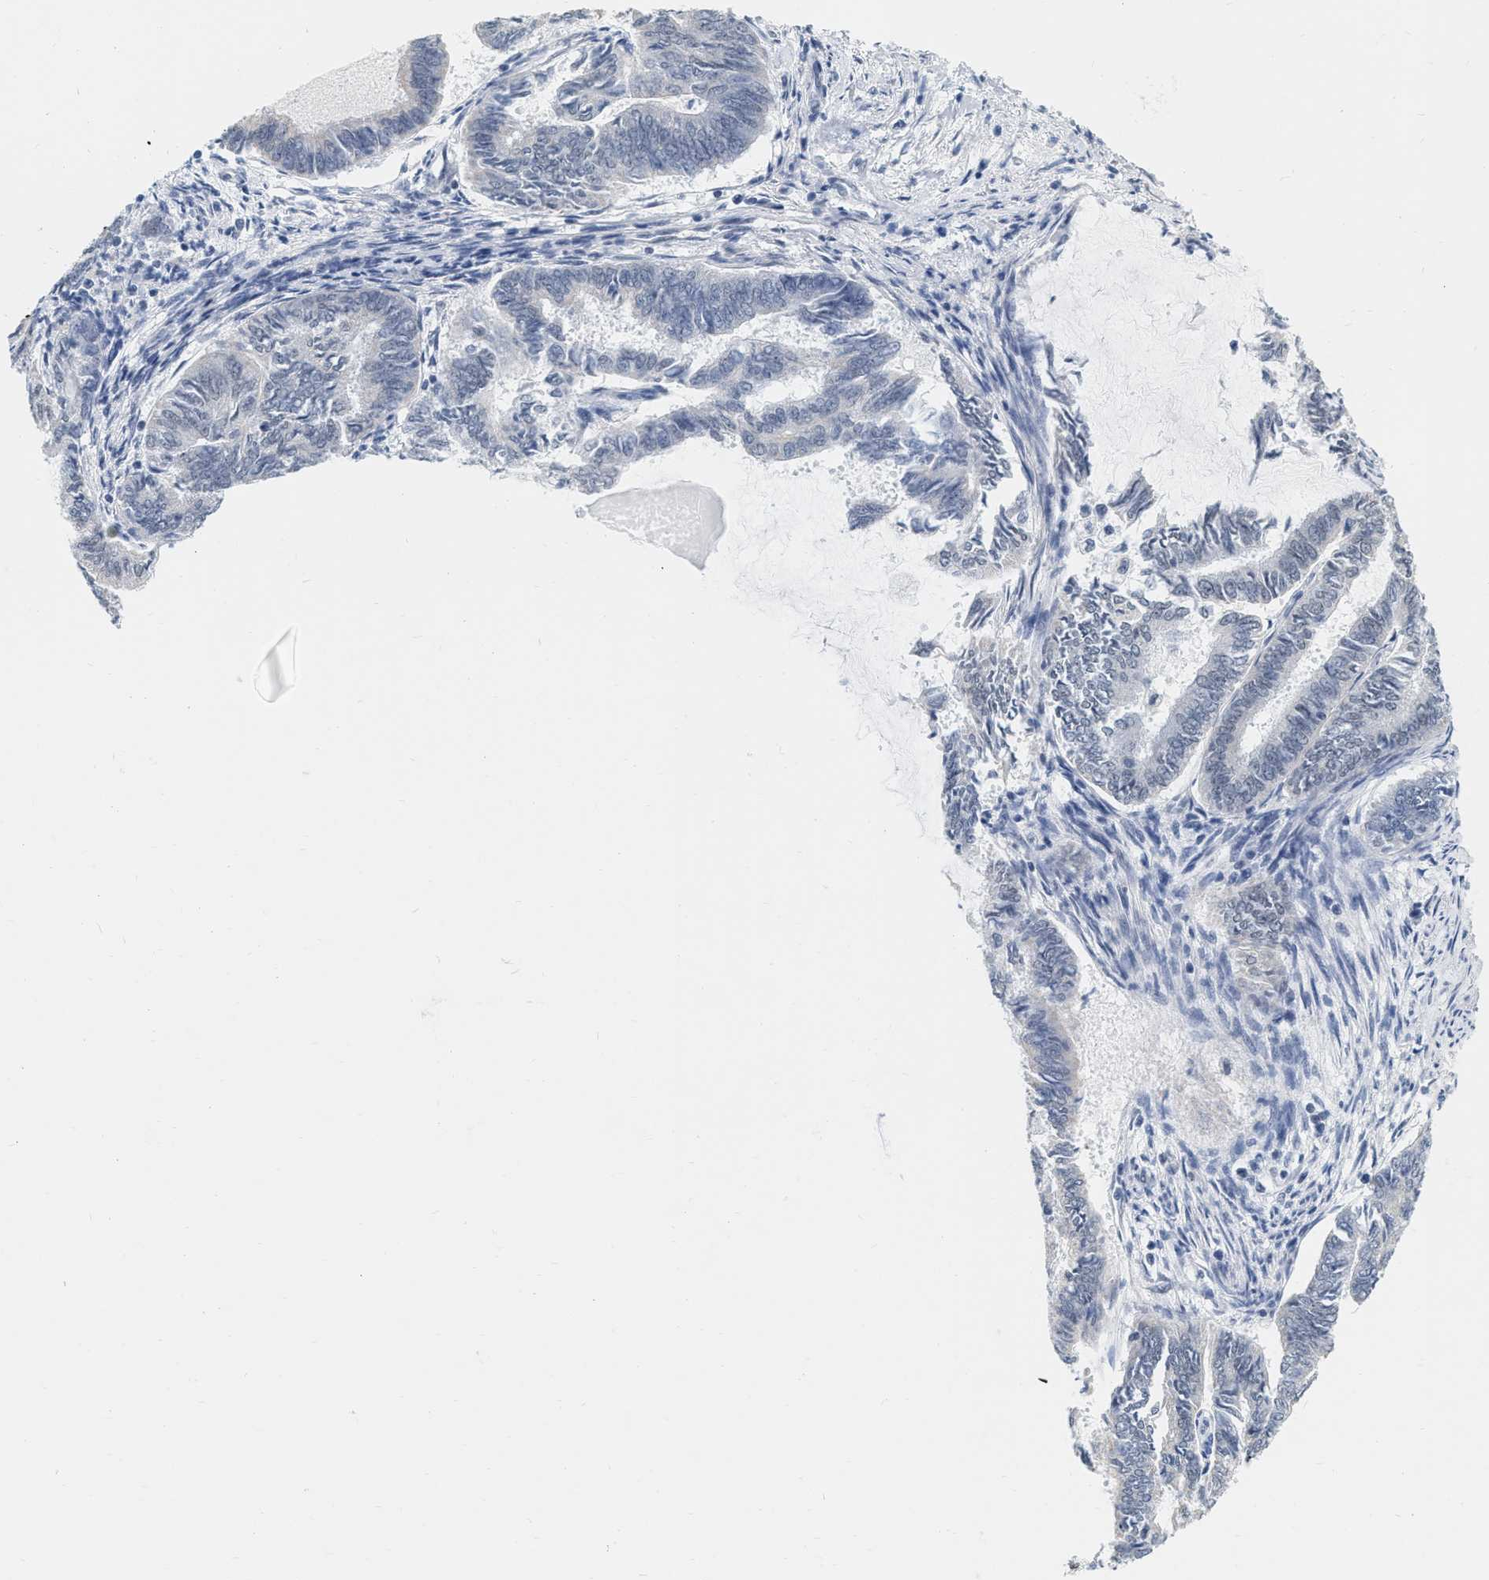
{"staining": {"intensity": "negative", "quantity": "none", "location": "none"}, "tissue": "endometrial cancer", "cell_type": "Tumor cells", "image_type": "cancer", "snomed": [{"axis": "morphology", "description": "Adenocarcinoma, NOS"}, {"axis": "topography", "description": "Endometrium"}], "caption": "Human endometrial cancer (adenocarcinoma) stained for a protein using immunohistochemistry (IHC) demonstrates no staining in tumor cells.", "gene": "XIRP1", "patient": {"sex": "female", "age": 86}}